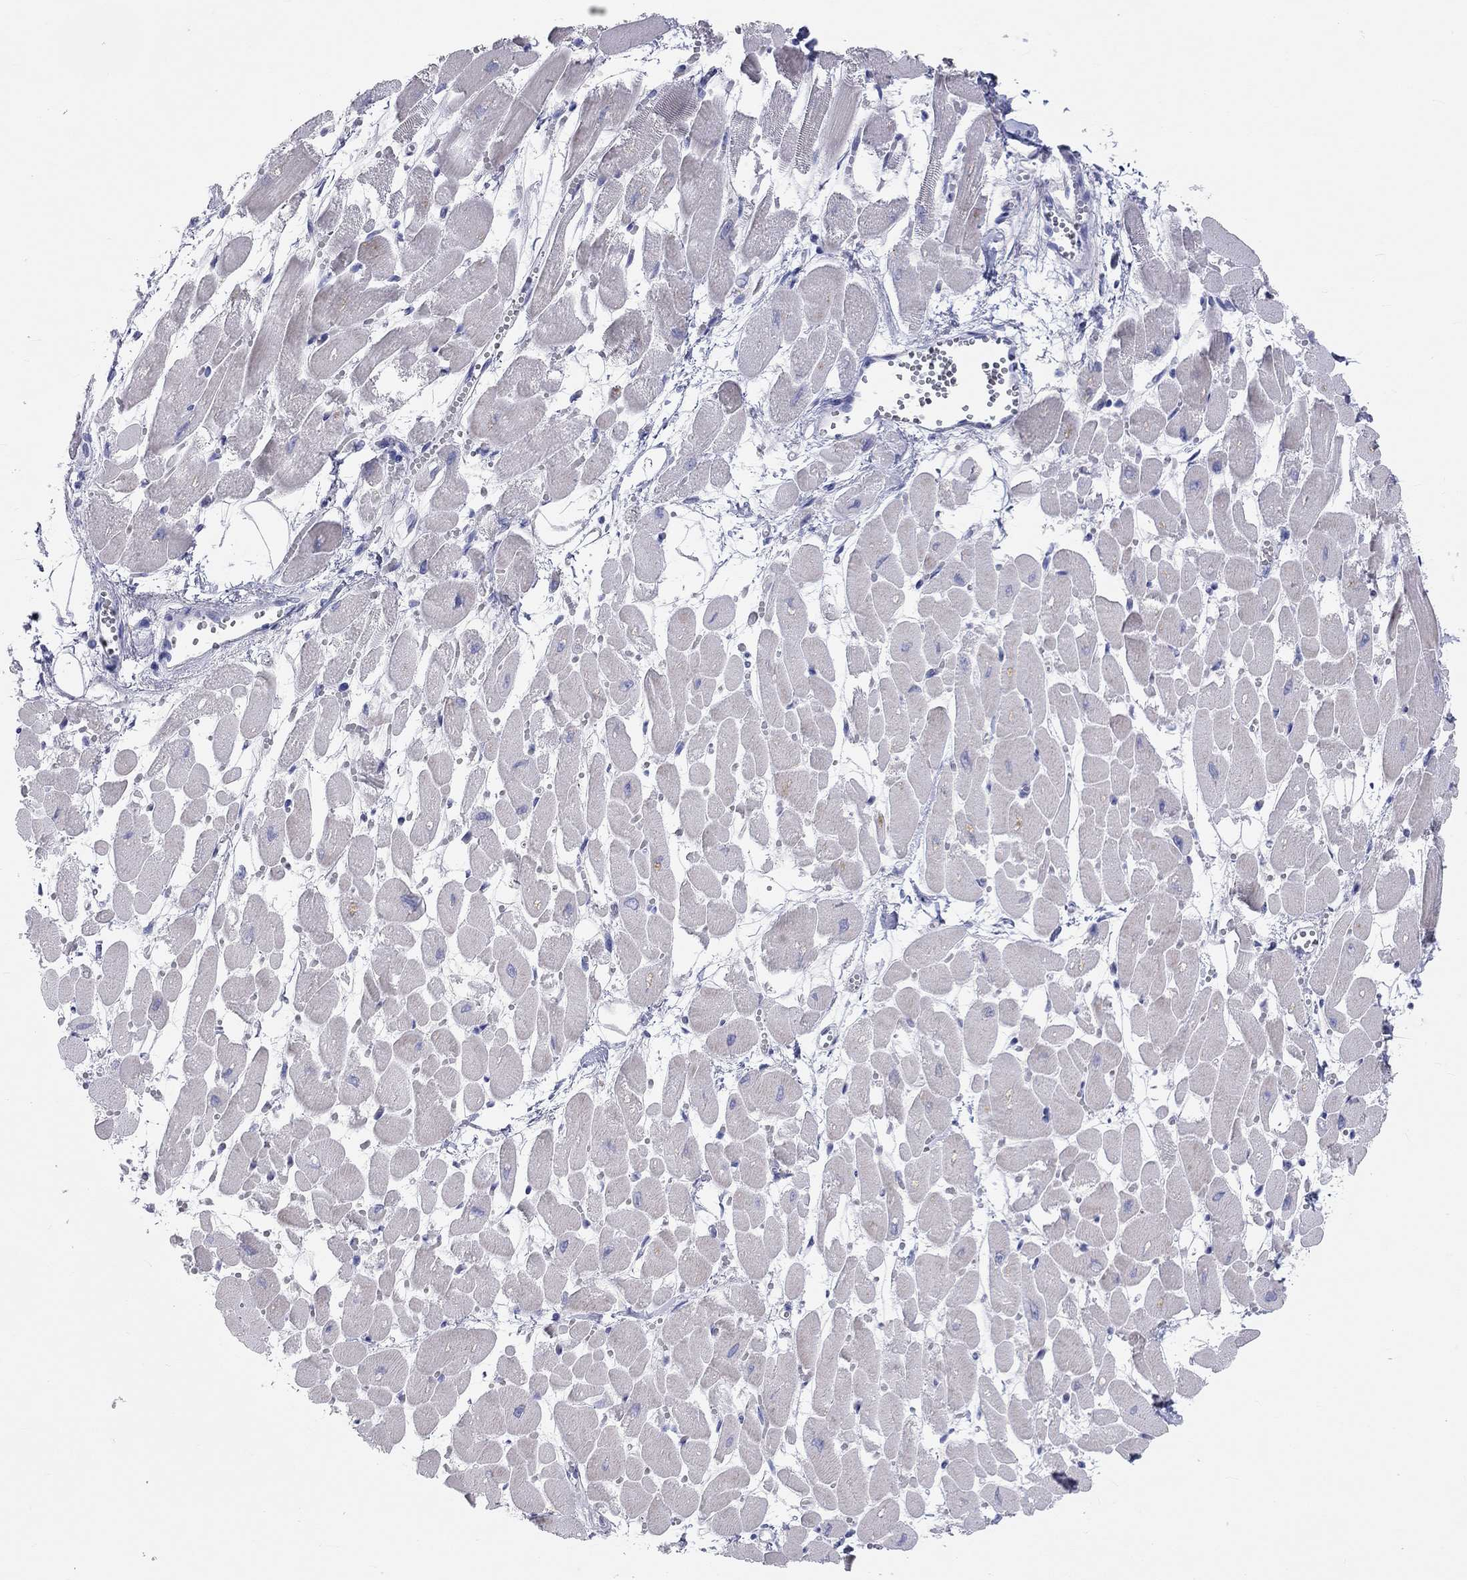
{"staining": {"intensity": "negative", "quantity": "none", "location": "none"}, "tissue": "heart muscle", "cell_type": "Cardiomyocytes", "image_type": "normal", "snomed": [{"axis": "morphology", "description": "Normal tissue, NOS"}, {"axis": "topography", "description": "Heart"}], "caption": "A high-resolution image shows immunohistochemistry (IHC) staining of benign heart muscle, which exhibits no significant expression in cardiomyocytes. (Stains: DAB IHC with hematoxylin counter stain, Microscopy: brightfield microscopy at high magnification).", "gene": "PCDHGC5", "patient": {"sex": "female", "age": 52}}